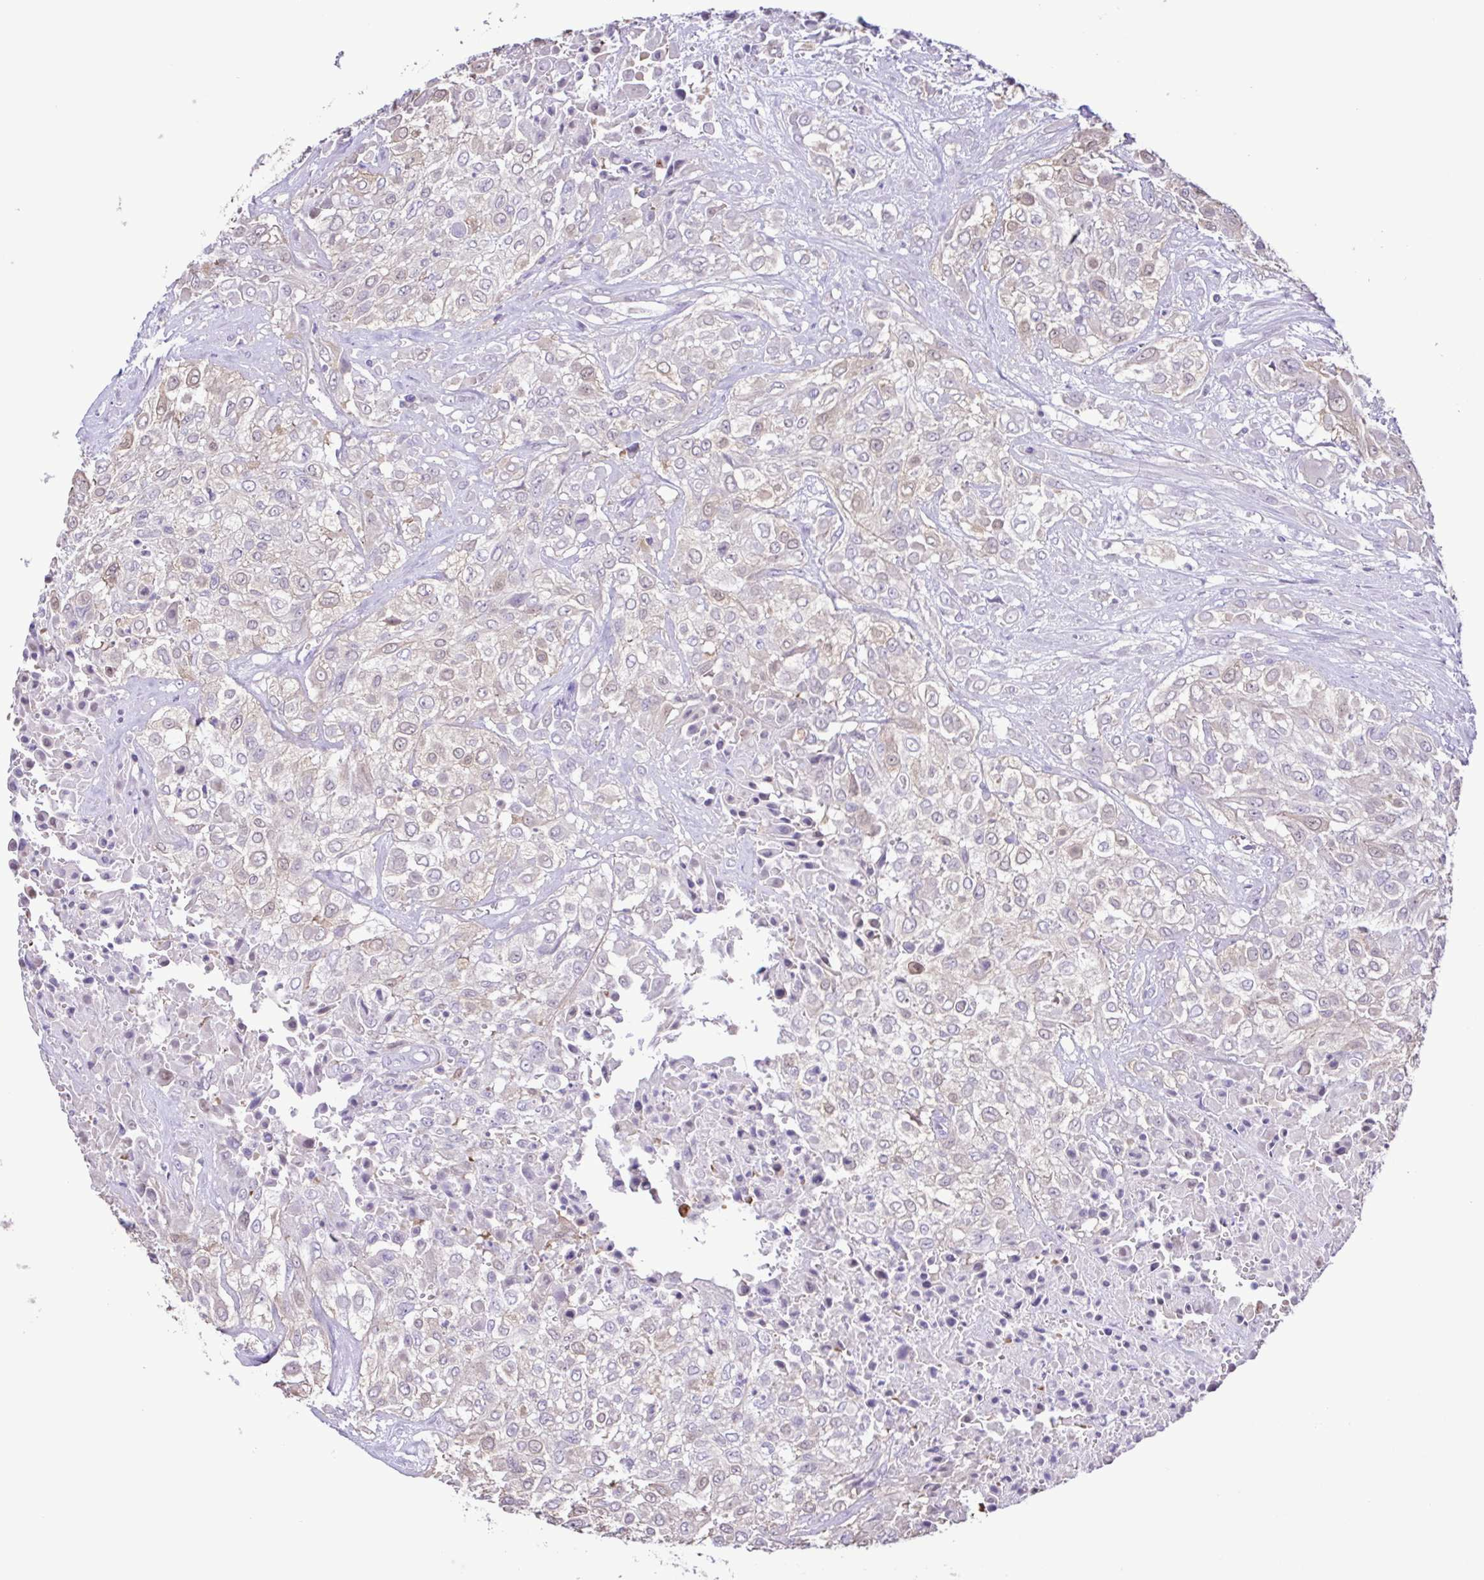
{"staining": {"intensity": "weak", "quantity": "<25%", "location": "cytoplasmic/membranous"}, "tissue": "urothelial cancer", "cell_type": "Tumor cells", "image_type": "cancer", "snomed": [{"axis": "morphology", "description": "Urothelial carcinoma, High grade"}, {"axis": "topography", "description": "Urinary bladder"}], "caption": "There is no significant staining in tumor cells of urothelial cancer. (DAB (3,3'-diaminobenzidine) immunohistochemistry, high magnification).", "gene": "CYP17A1", "patient": {"sex": "male", "age": 57}}